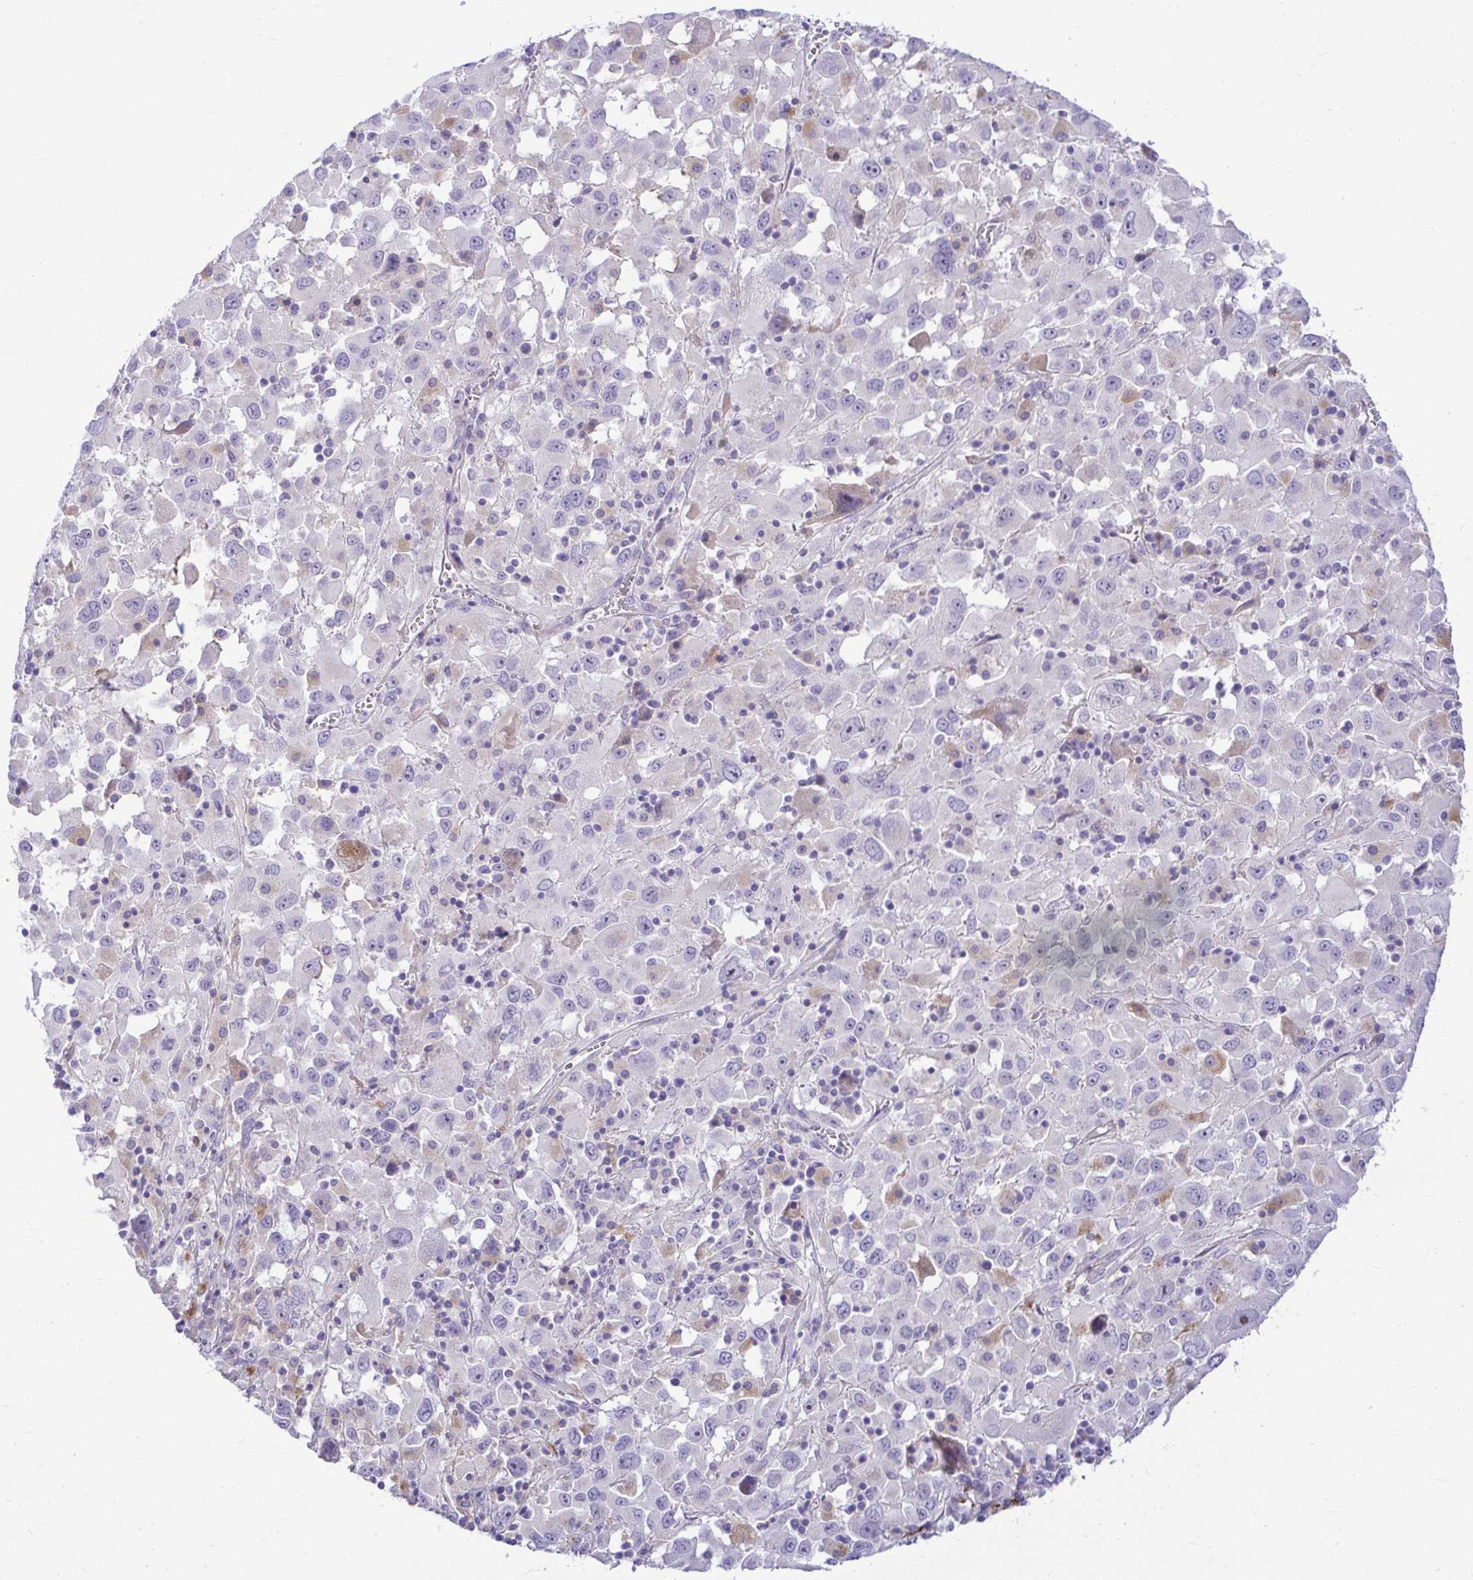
{"staining": {"intensity": "negative", "quantity": "none", "location": "none"}, "tissue": "melanoma", "cell_type": "Tumor cells", "image_type": "cancer", "snomed": [{"axis": "morphology", "description": "Malignant melanoma, Metastatic site"}, {"axis": "topography", "description": "Soft tissue"}], "caption": "Immunohistochemistry (IHC) of human melanoma reveals no expression in tumor cells.", "gene": "PKN3", "patient": {"sex": "male", "age": 50}}